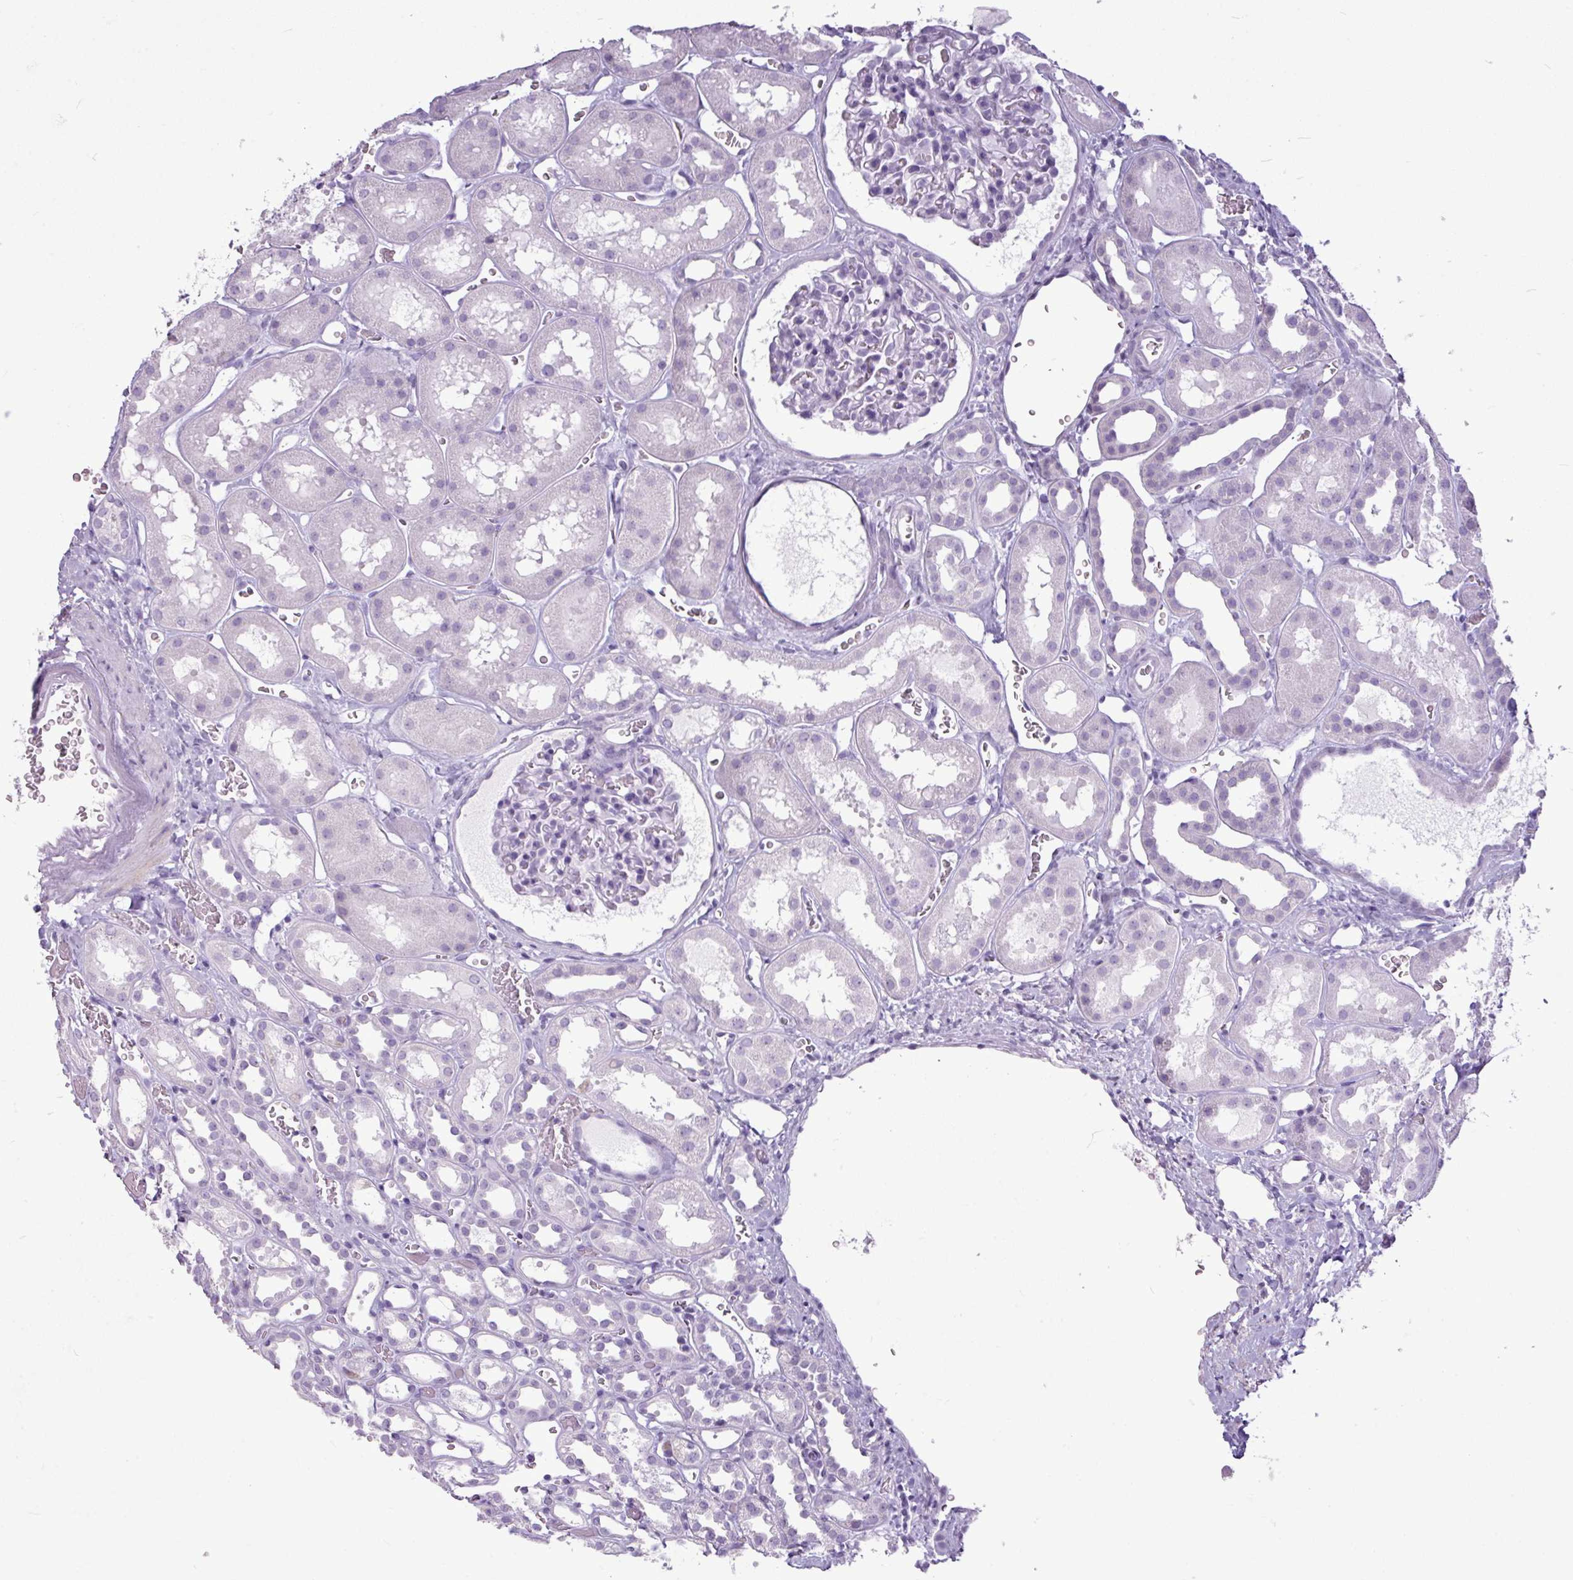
{"staining": {"intensity": "negative", "quantity": "none", "location": "none"}, "tissue": "kidney", "cell_type": "Cells in glomeruli", "image_type": "normal", "snomed": [{"axis": "morphology", "description": "Normal tissue, NOS"}, {"axis": "topography", "description": "Kidney"}], "caption": "High magnification brightfield microscopy of benign kidney stained with DAB (brown) and counterstained with hematoxylin (blue): cells in glomeruli show no significant positivity.", "gene": "AMY2A", "patient": {"sex": "female", "age": 41}}